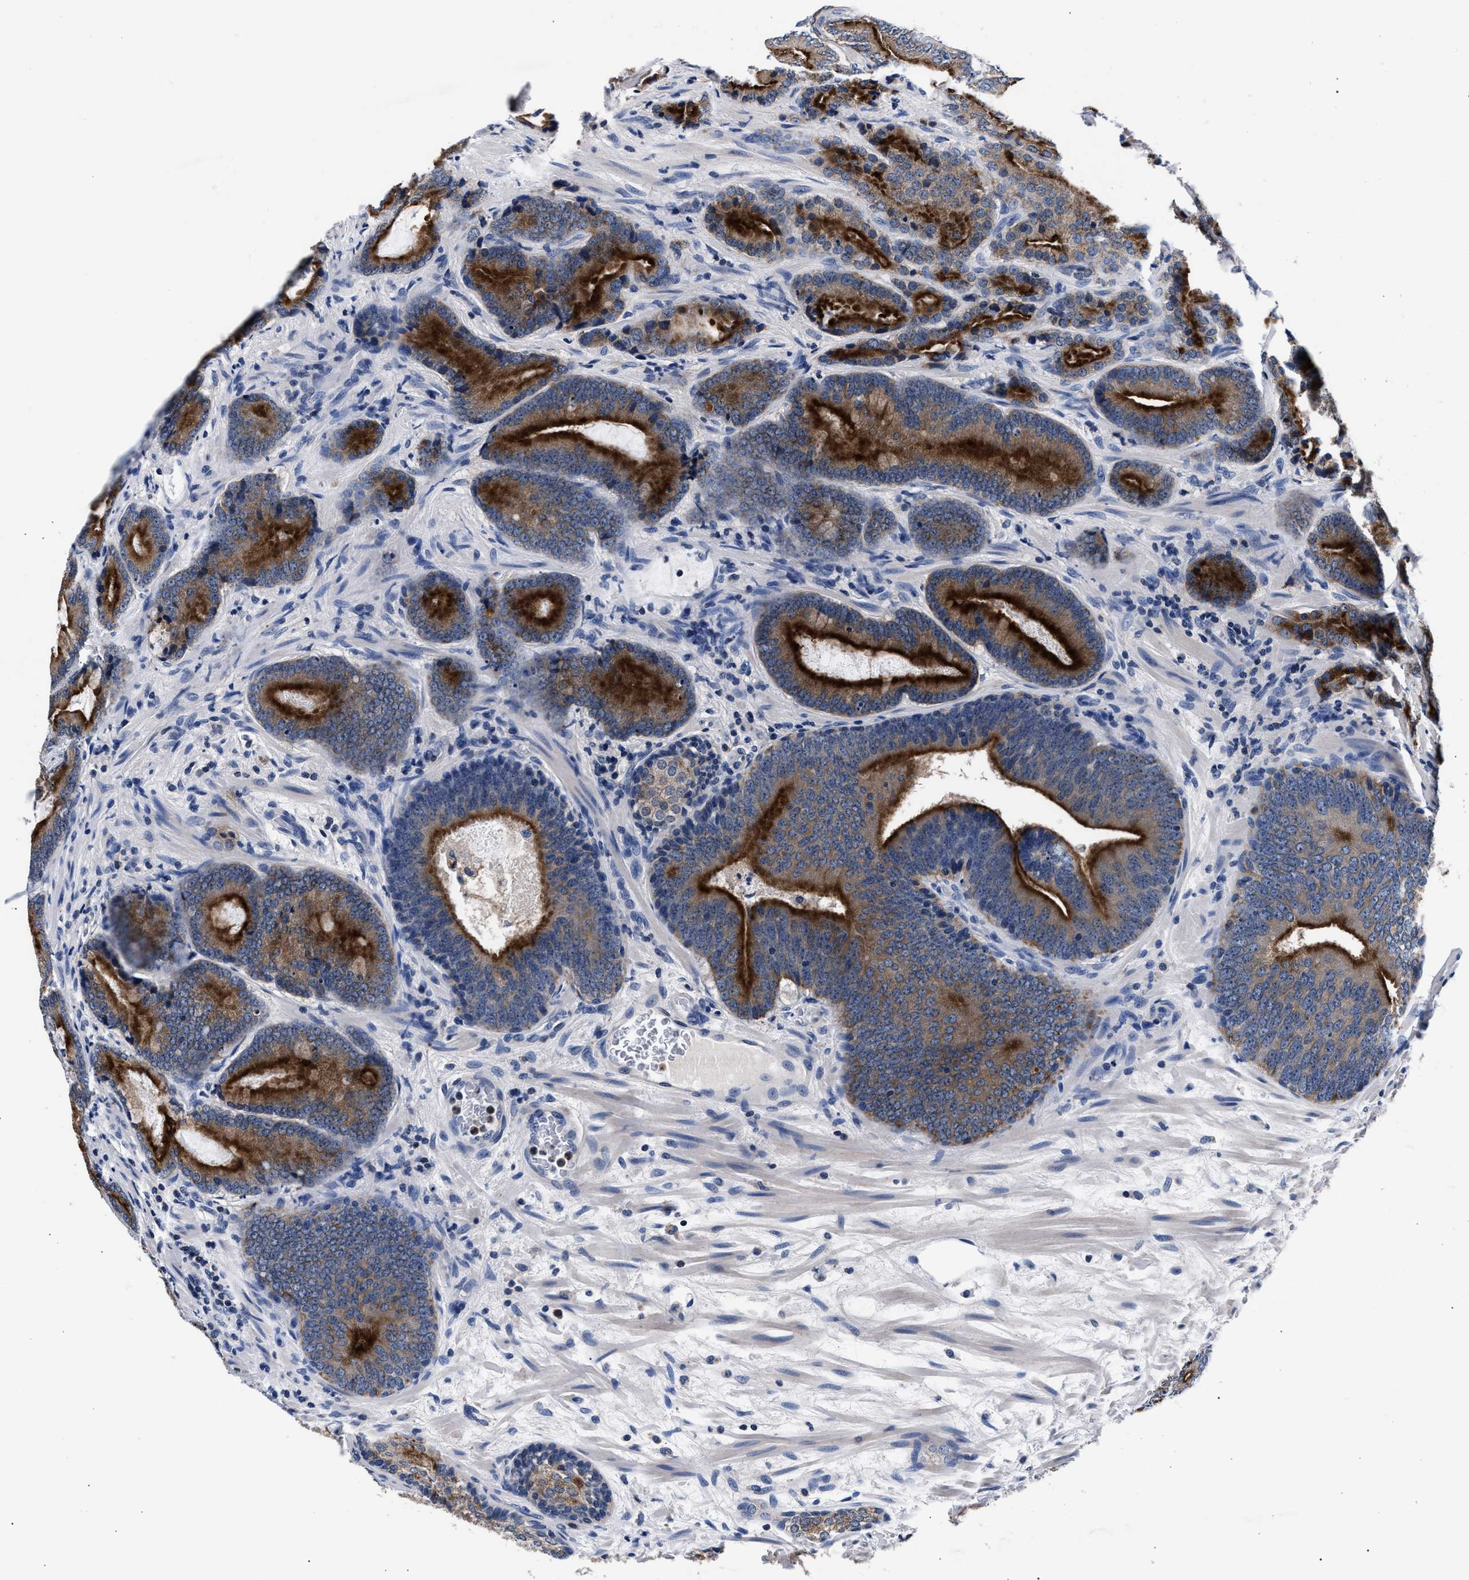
{"staining": {"intensity": "strong", "quantity": ">75%", "location": "cytoplasmic/membranous"}, "tissue": "prostate cancer", "cell_type": "Tumor cells", "image_type": "cancer", "snomed": [{"axis": "morphology", "description": "Adenocarcinoma, High grade"}, {"axis": "topography", "description": "Prostate"}], "caption": "Protein staining displays strong cytoplasmic/membranous positivity in about >75% of tumor cells in prostate adenocarcinoma (high-grade).", "gene": "PHF24", "patient": {"sex": "male", "age": 55}}